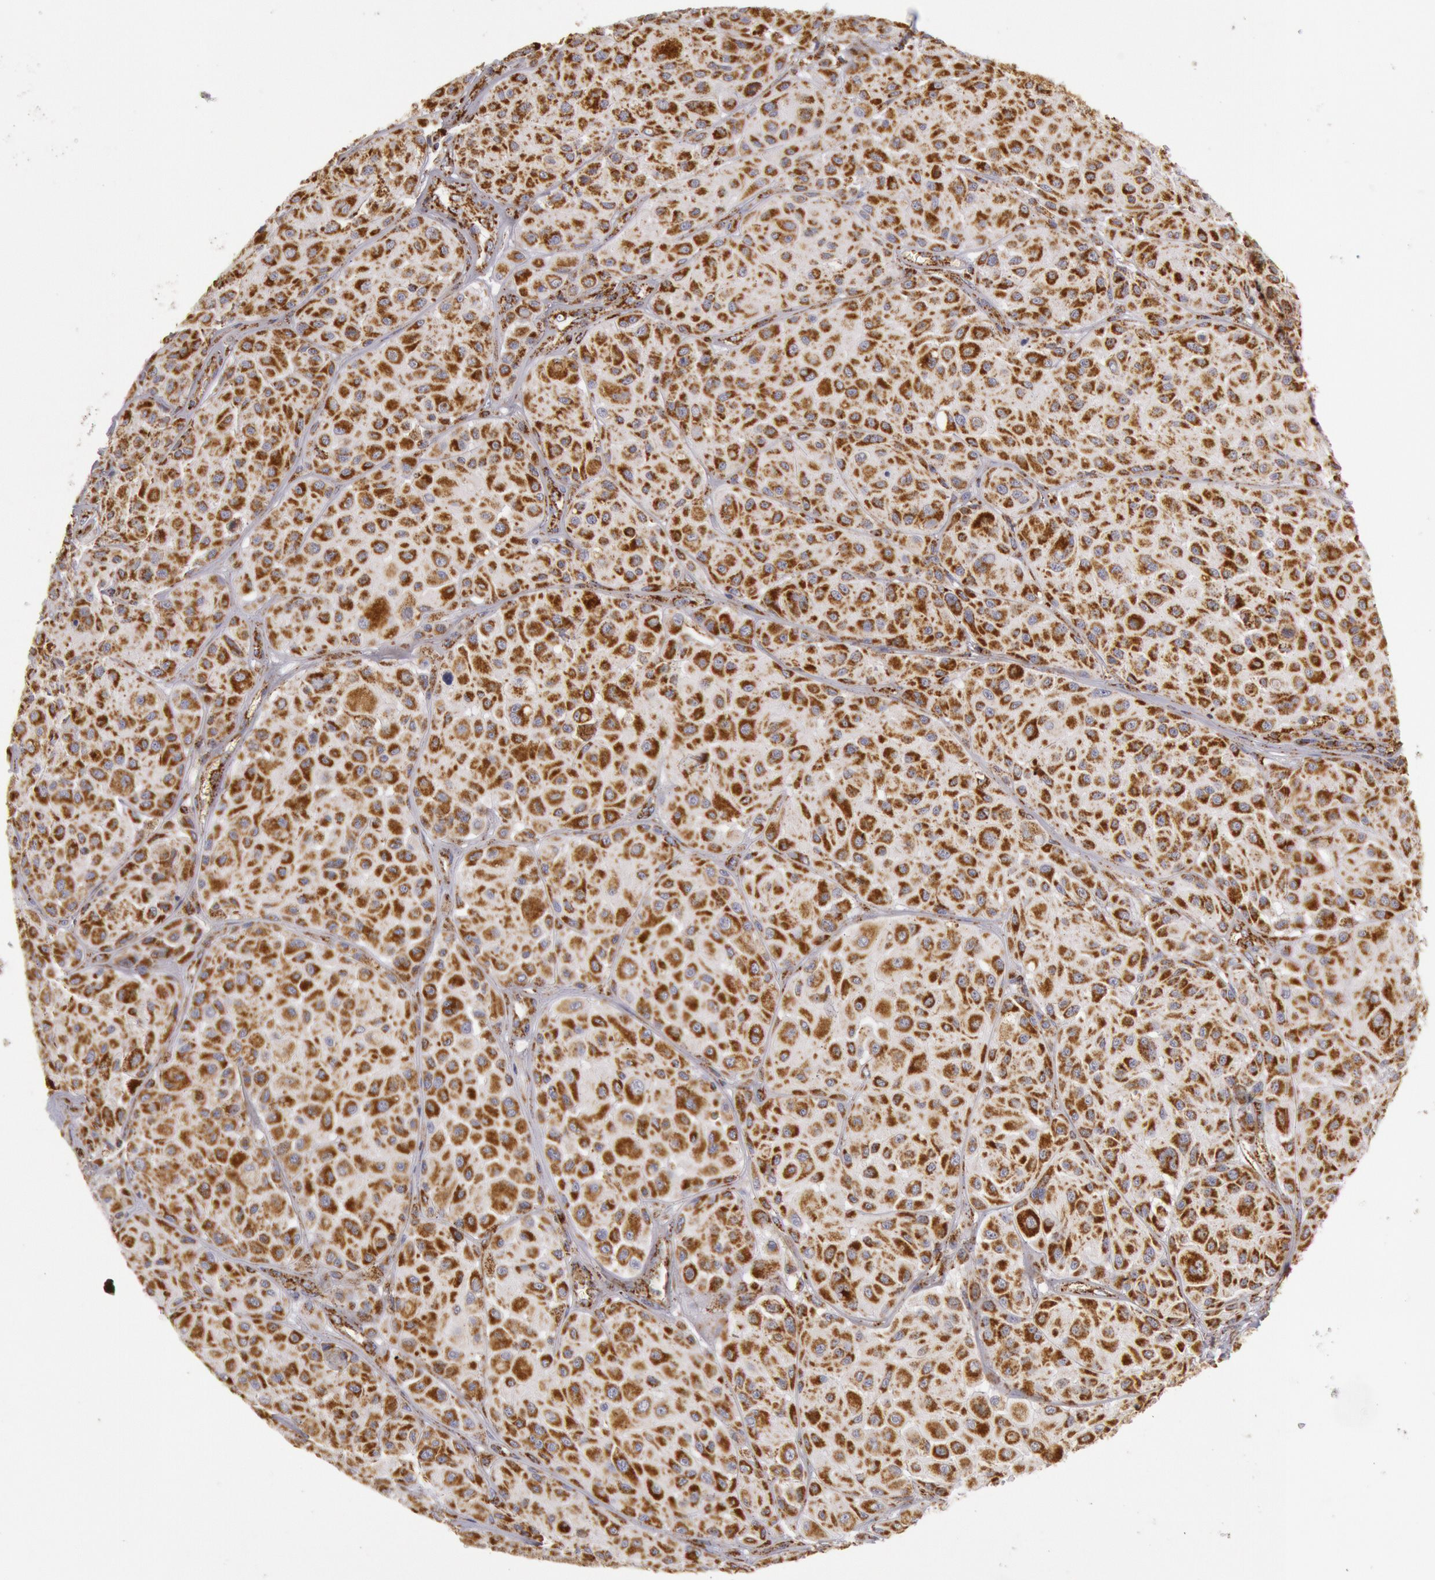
{"staining": {"intensity": "moderate", "quantity": ">75%", "location": "cytoplasmic/membranous"}, "tissue": "melanoma", "cell_type": "Tumor cells", "image_type": "cancer", "snomed": [{"axis": "morphology", "description": "Malignant melanoma, NOS"}, {"axis": "topography", "description": "Skin"}], "caption": "A brown stain shows moderate cytoplasmic/membranous expression of a protein in melanoma tumor cells.", "gene": "CYC1", "patient": {"sex": "male", "age": 36}}